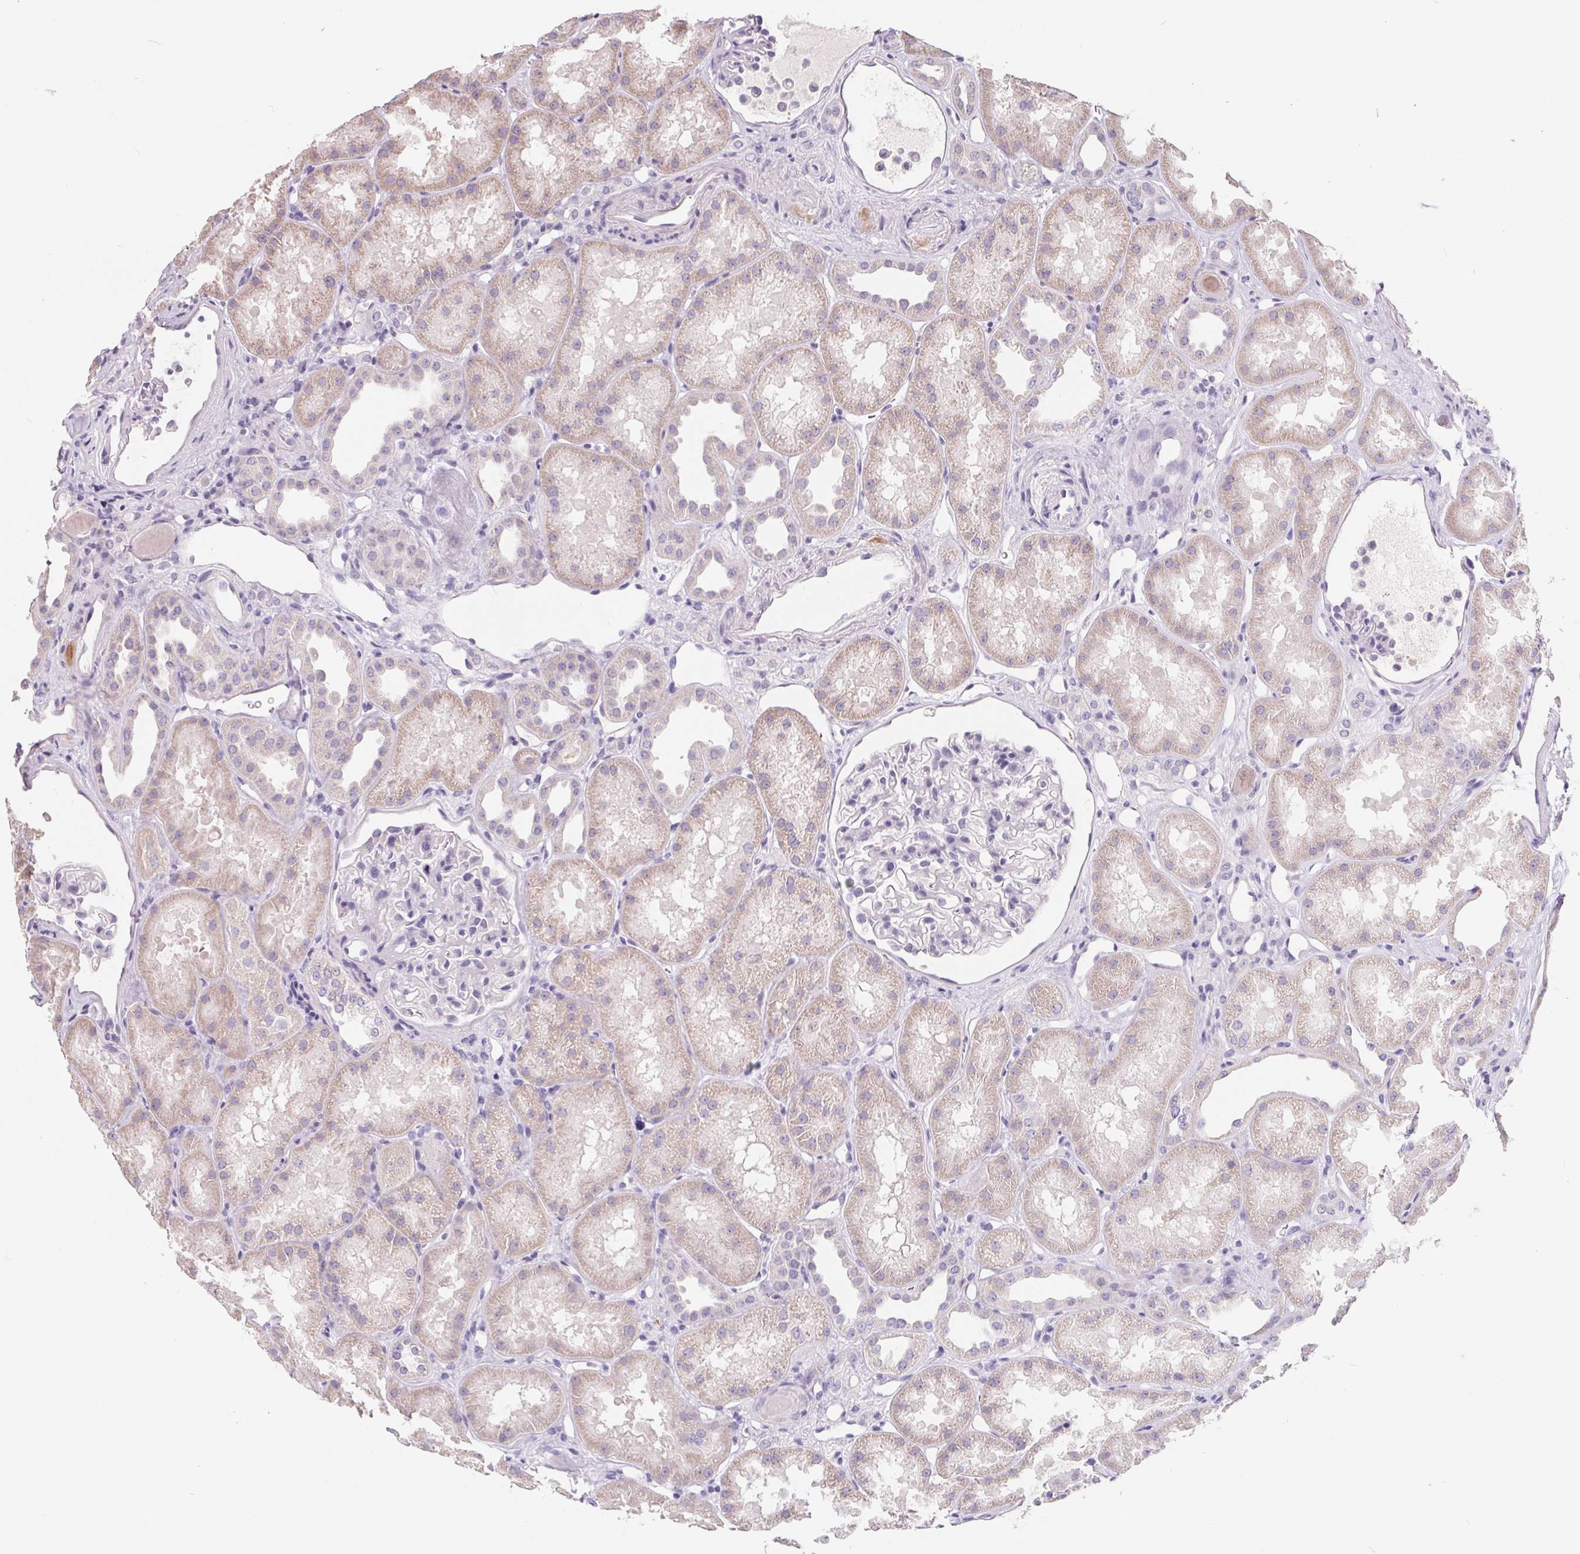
{"staining": {"intensity": "negative", "quantity": "none", "location": "none"}, "tissue": "kidney", "cell_type": "Cells in glomeruli", "image_type": "normal", "snomed": [{"axis": "morphology", "description": "Normal tissue, NOS"}, {"axis": "topography", "description": "Kidney"}], "caption": "The photomicrograph demonstrates no significant expression in cells in glomeruli of kidney.", "gene": "FDX1", "patient": {"sex": "male", "age": 61}}